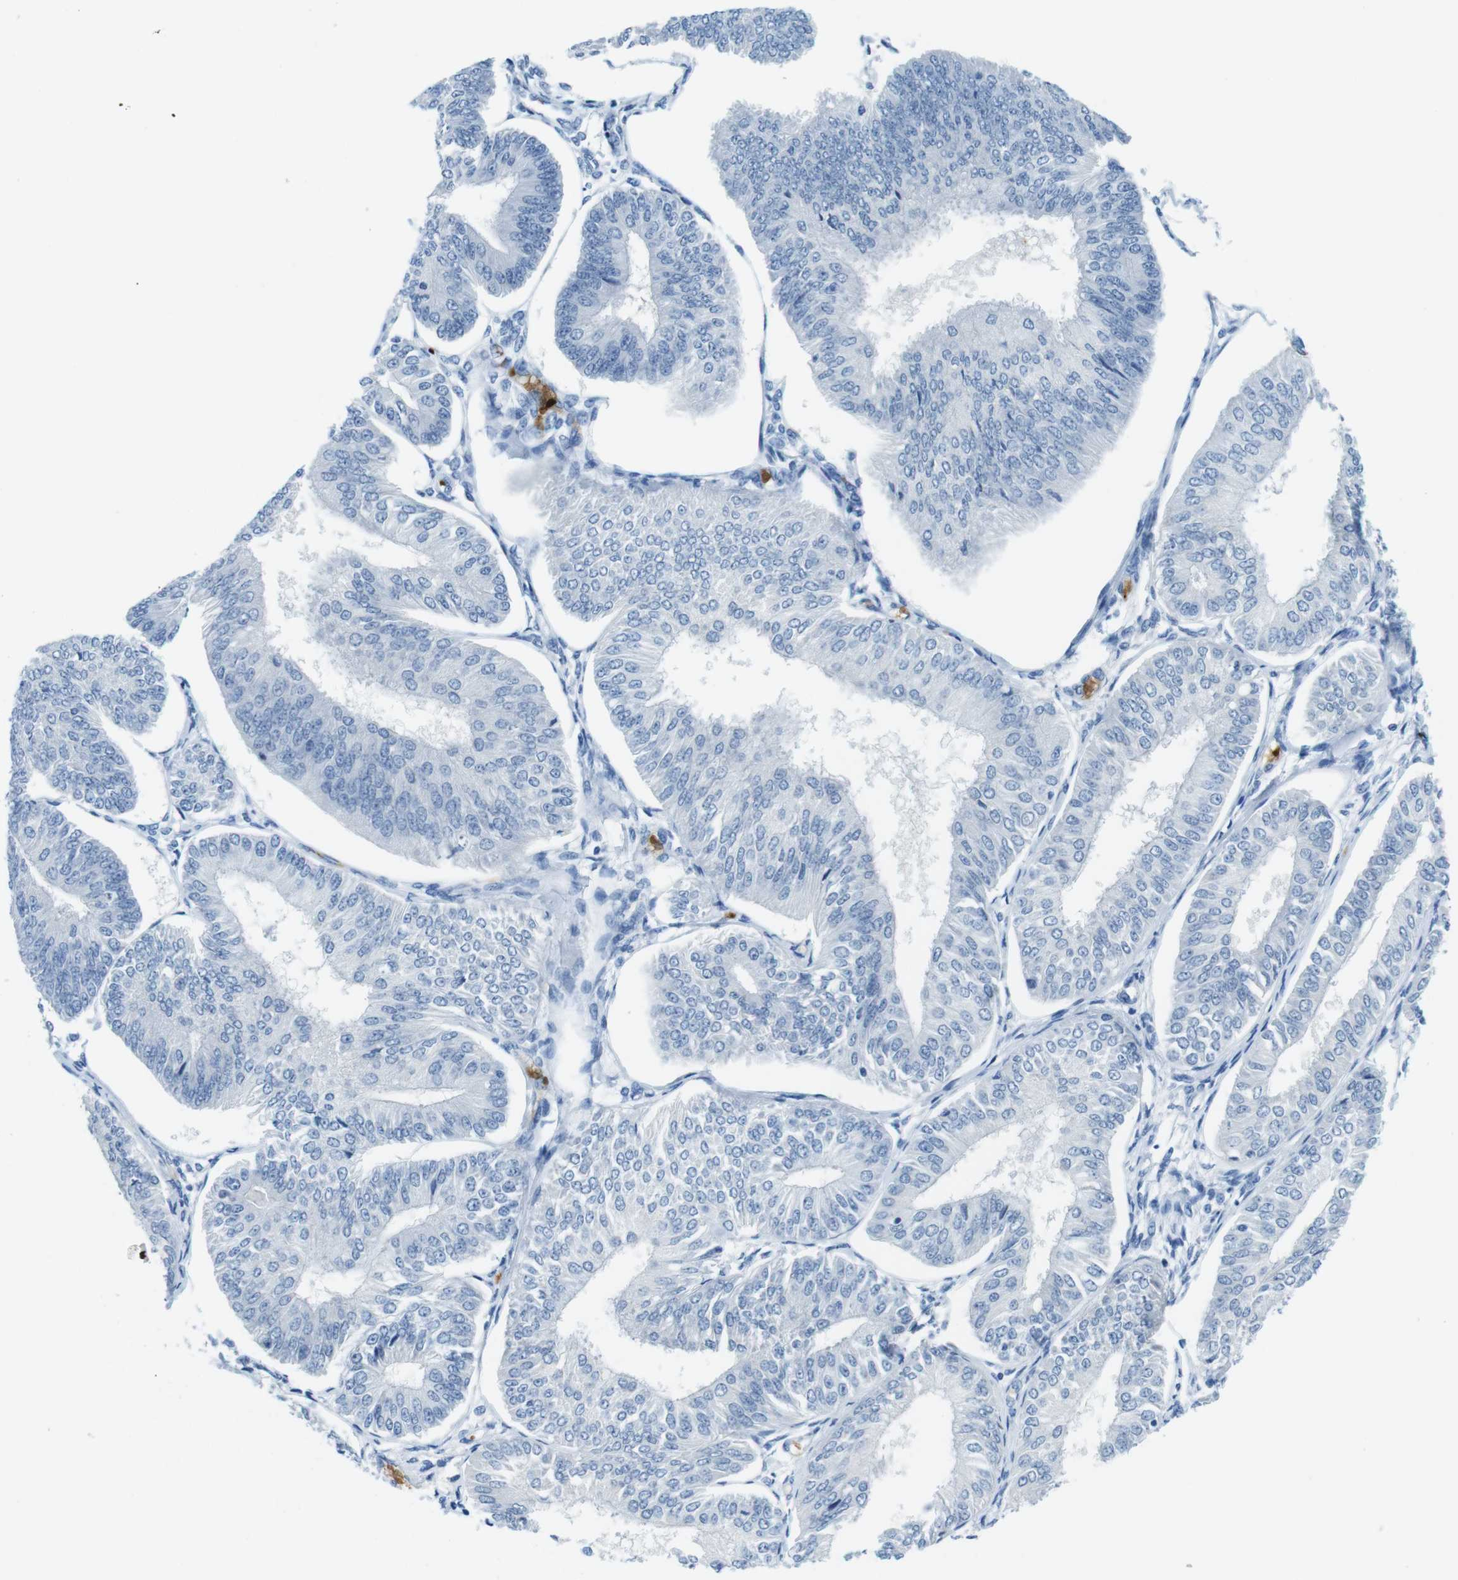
{"staining": {"intensity": "negative", "quantity": "none", "location": "none"}, "tissue": "endometrial cancer", "cell_type": "Tumor cells", "image_type": "cancer", "snomed": [{"axis": "morphology", "description": "Adenocarcinoma, NOS"}, {"axis": "topography", "description": "Endometrium"}], "caption": "Immunohistochemistry micrograph of neoplastic tissue: human endometrial adenocarcinoma stained with DAB (3,3'-diaminobenzidine) shows no significant protein positivity in tumor cells.", "gene": "TFAP2C", "patient": {"sex": "female", "age": 58}}